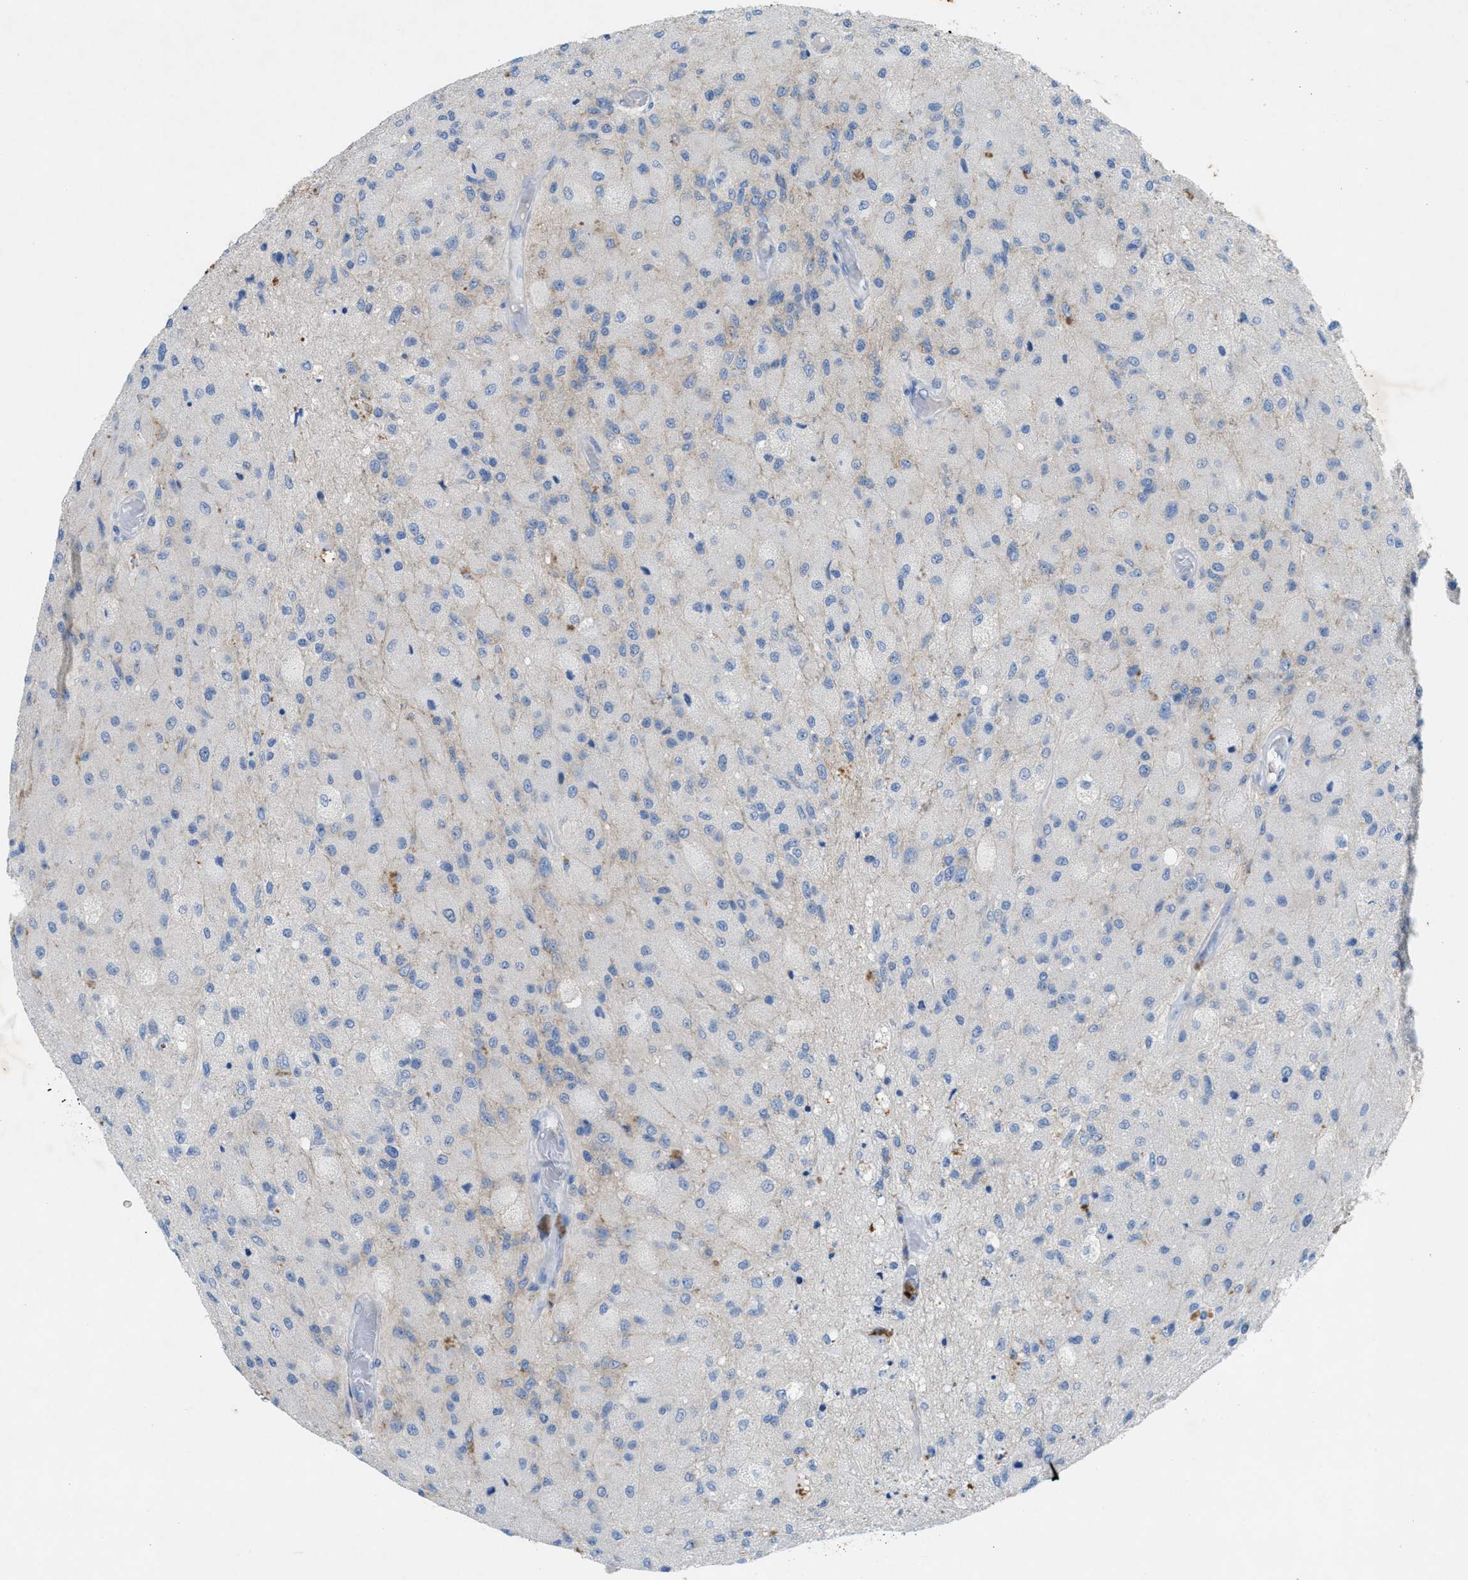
{"staining": {"intensity": "negative", "quantity": "none", "location": "none"}, "tissue": "glioma", "cell_type": "Tumor cells", "image_type": "cancer", "snomed": [{"axis": "morphology", "description": "Normal tissue, NOS"}, {"axis": "morphology", "description": "Glioma, malignant, High grade"}, {"axis": "topography", "description": "Cerebral cortex"}], "caption": "This image is of malignant glioma (high-grade) stained with immunohistochemistry (IHC) to label a protein in brown with the nuclei are counter-stained blue. There is no expression in tumor cells.", "gene": "CMTM1", "patient": {"sex": "male", "age": 77}}